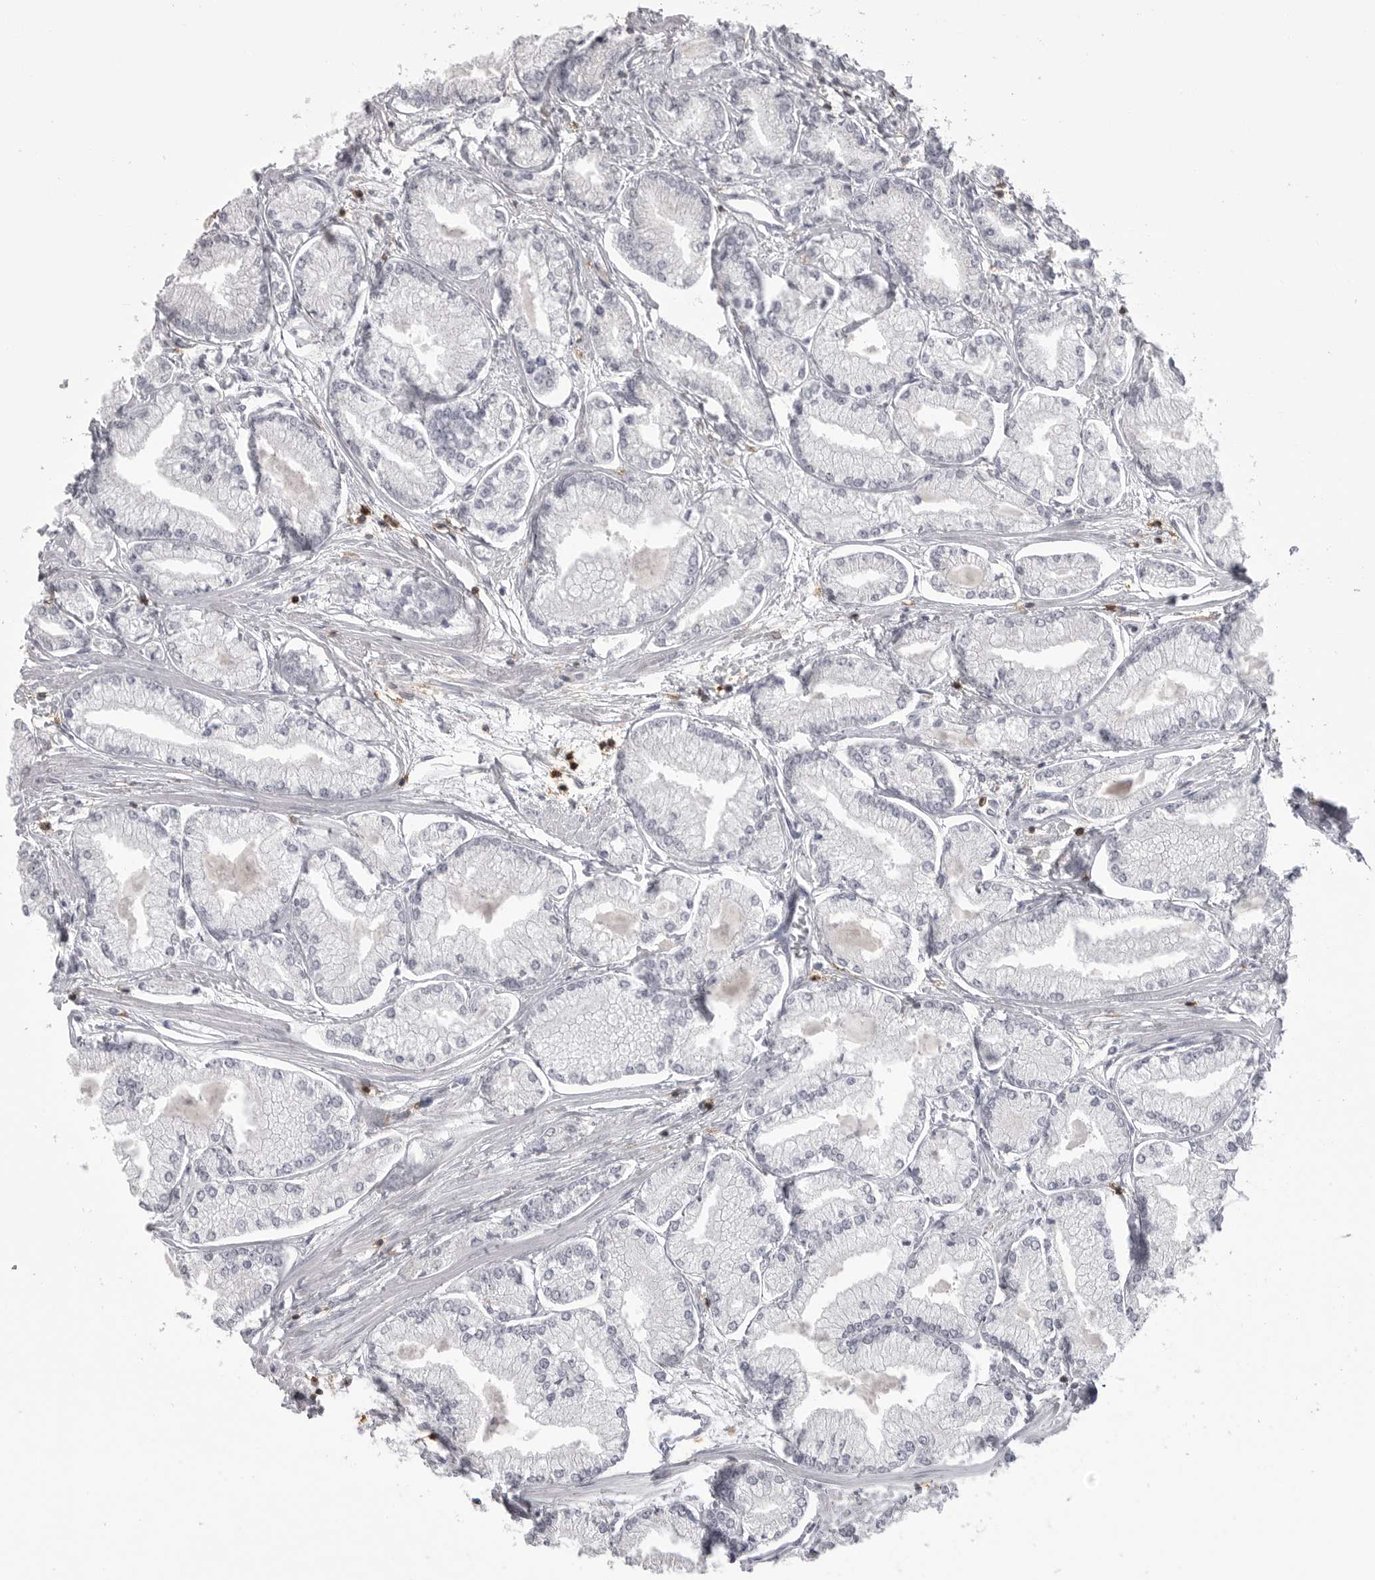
{"staining": {"intensity": "negative", "quantity": "none", "location": "none"}, "tissue": "prostate cancer", "cell_type": "Tumor cells", "image_type": "cancer", "snomed": [{"axis": "morphology", "description": "Adenocarcinoma, Low grade"}, {"axis": "topography", "description": "Prostate"}], "caption": "Human prostate adenocarcinoma (low-grade) stained for a protein using immunohistochemistry (IHC) shows no expression in tumor cells.", "gene": "ITGAL", "patient": {"sex": "male", "age": 52}}